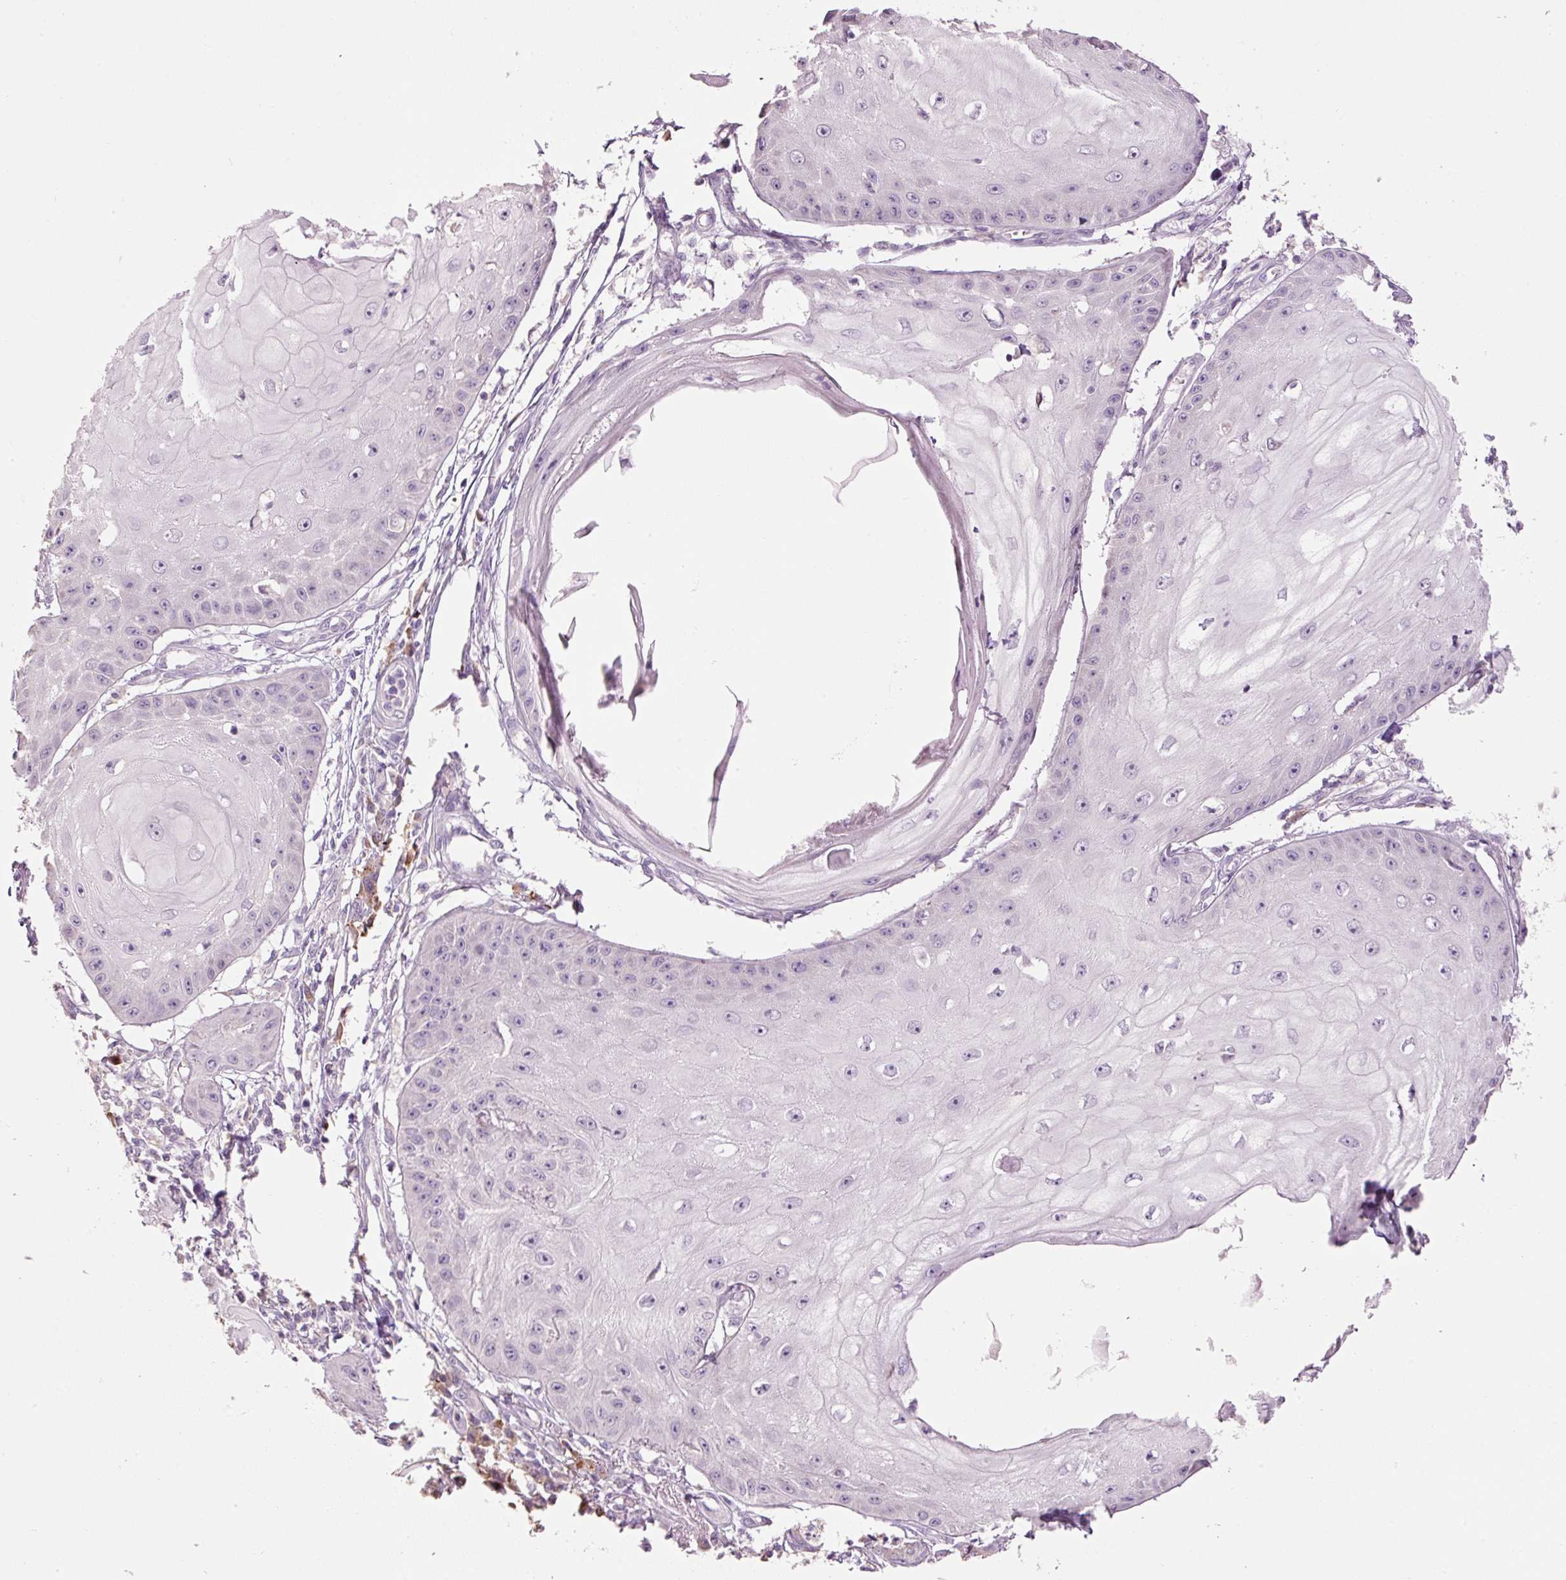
{"staining": {"intensity": "negative", "quantity": "none", "location": "none"}, "tissue": "skin cancer", "cell_type": "Tumor cells", "image_type": "cancer", "snomed": [{"axis": "morphology", "description": "Squamous cell carcinoma, NOS"}, {"axis": "topography", "description": "Skin"}], "caption": "Immunohistochemical staining of human skin squamous cell carcinoma exhibits no significant staining in tumor cells.", "gene": "HAX1", "patient": {"sex": "male", "age": 70}}